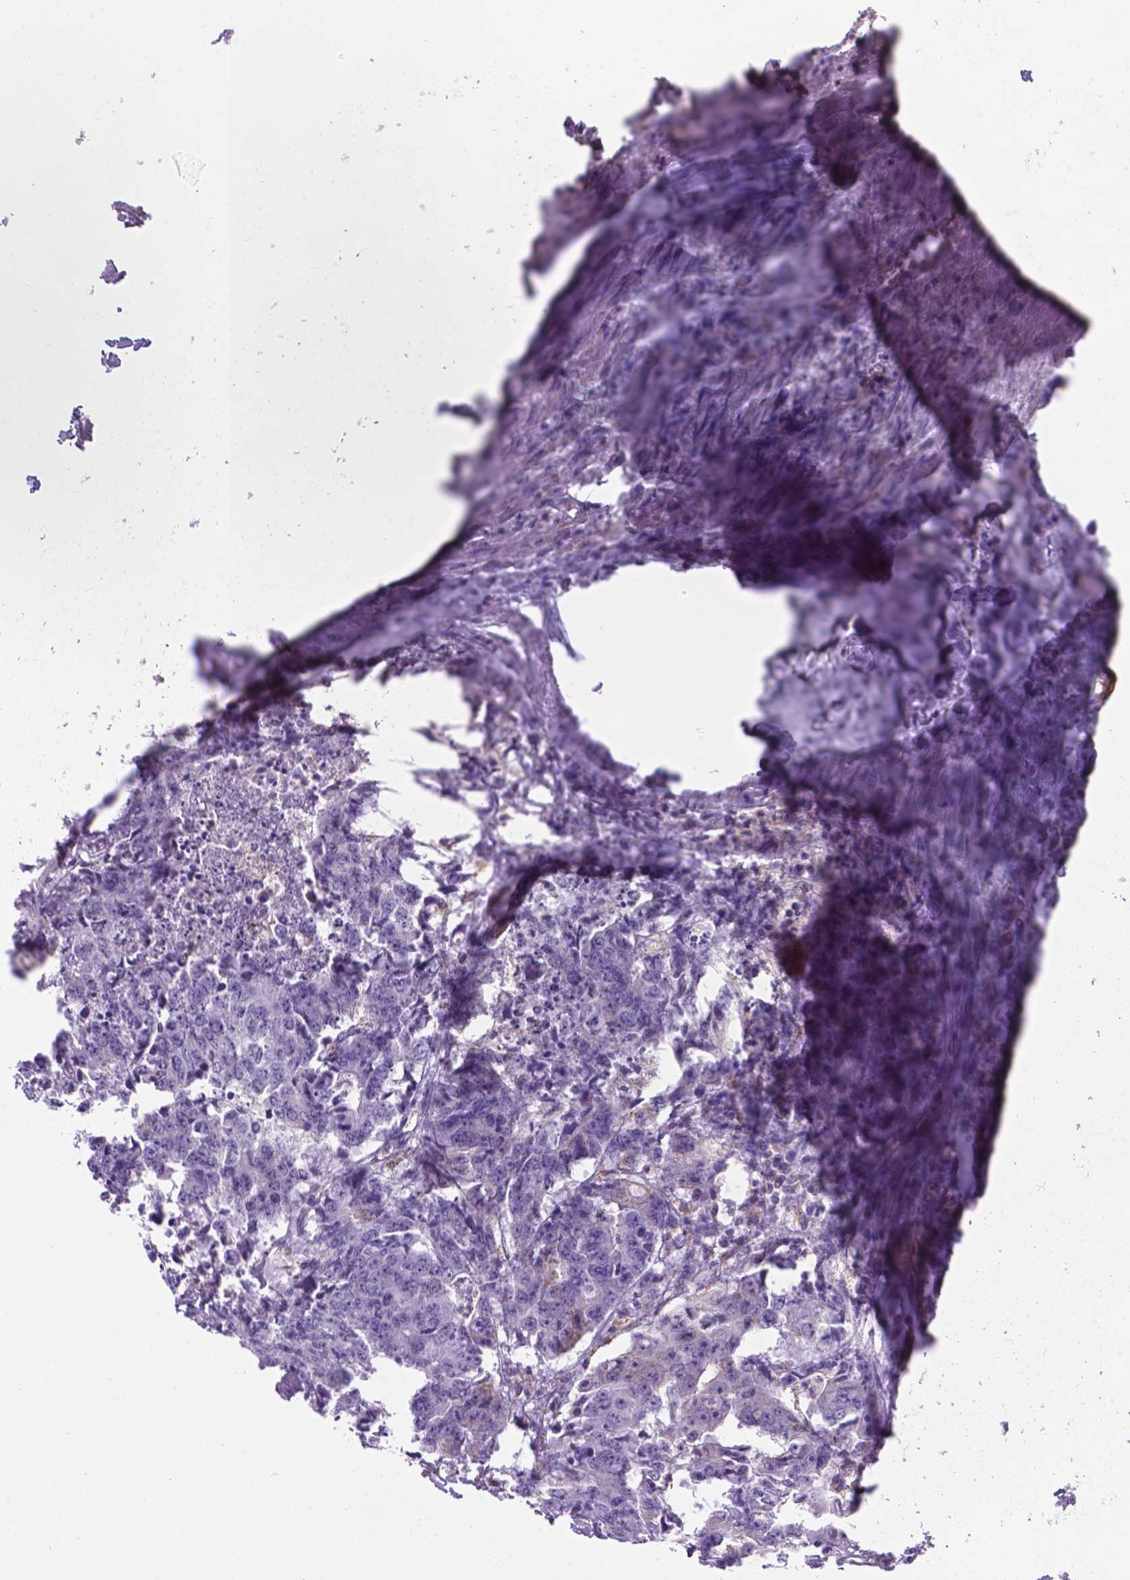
{"staining": {"intensity": "weak", "quantity": "25%-75%", "location": "cytoplasmic/membranous"}, "tissue": "colorectal cancer", "cell_type": "Tumor cells", "image_type": "cancer", "snomed": [{"axis": "morphology", "description": "Adenocarcinoma, NOS"}, {"axis": "topography", "description": "Rectum"}], "caption": "Immunohistochemical staining of human colorectal adenocarcinoma shows low levels of weak cytoplasmic/membranous expression in about 25%-75% of tumor cells.", "gene": "POU3F3", "patient": {"sex": "male", "age": 54}}